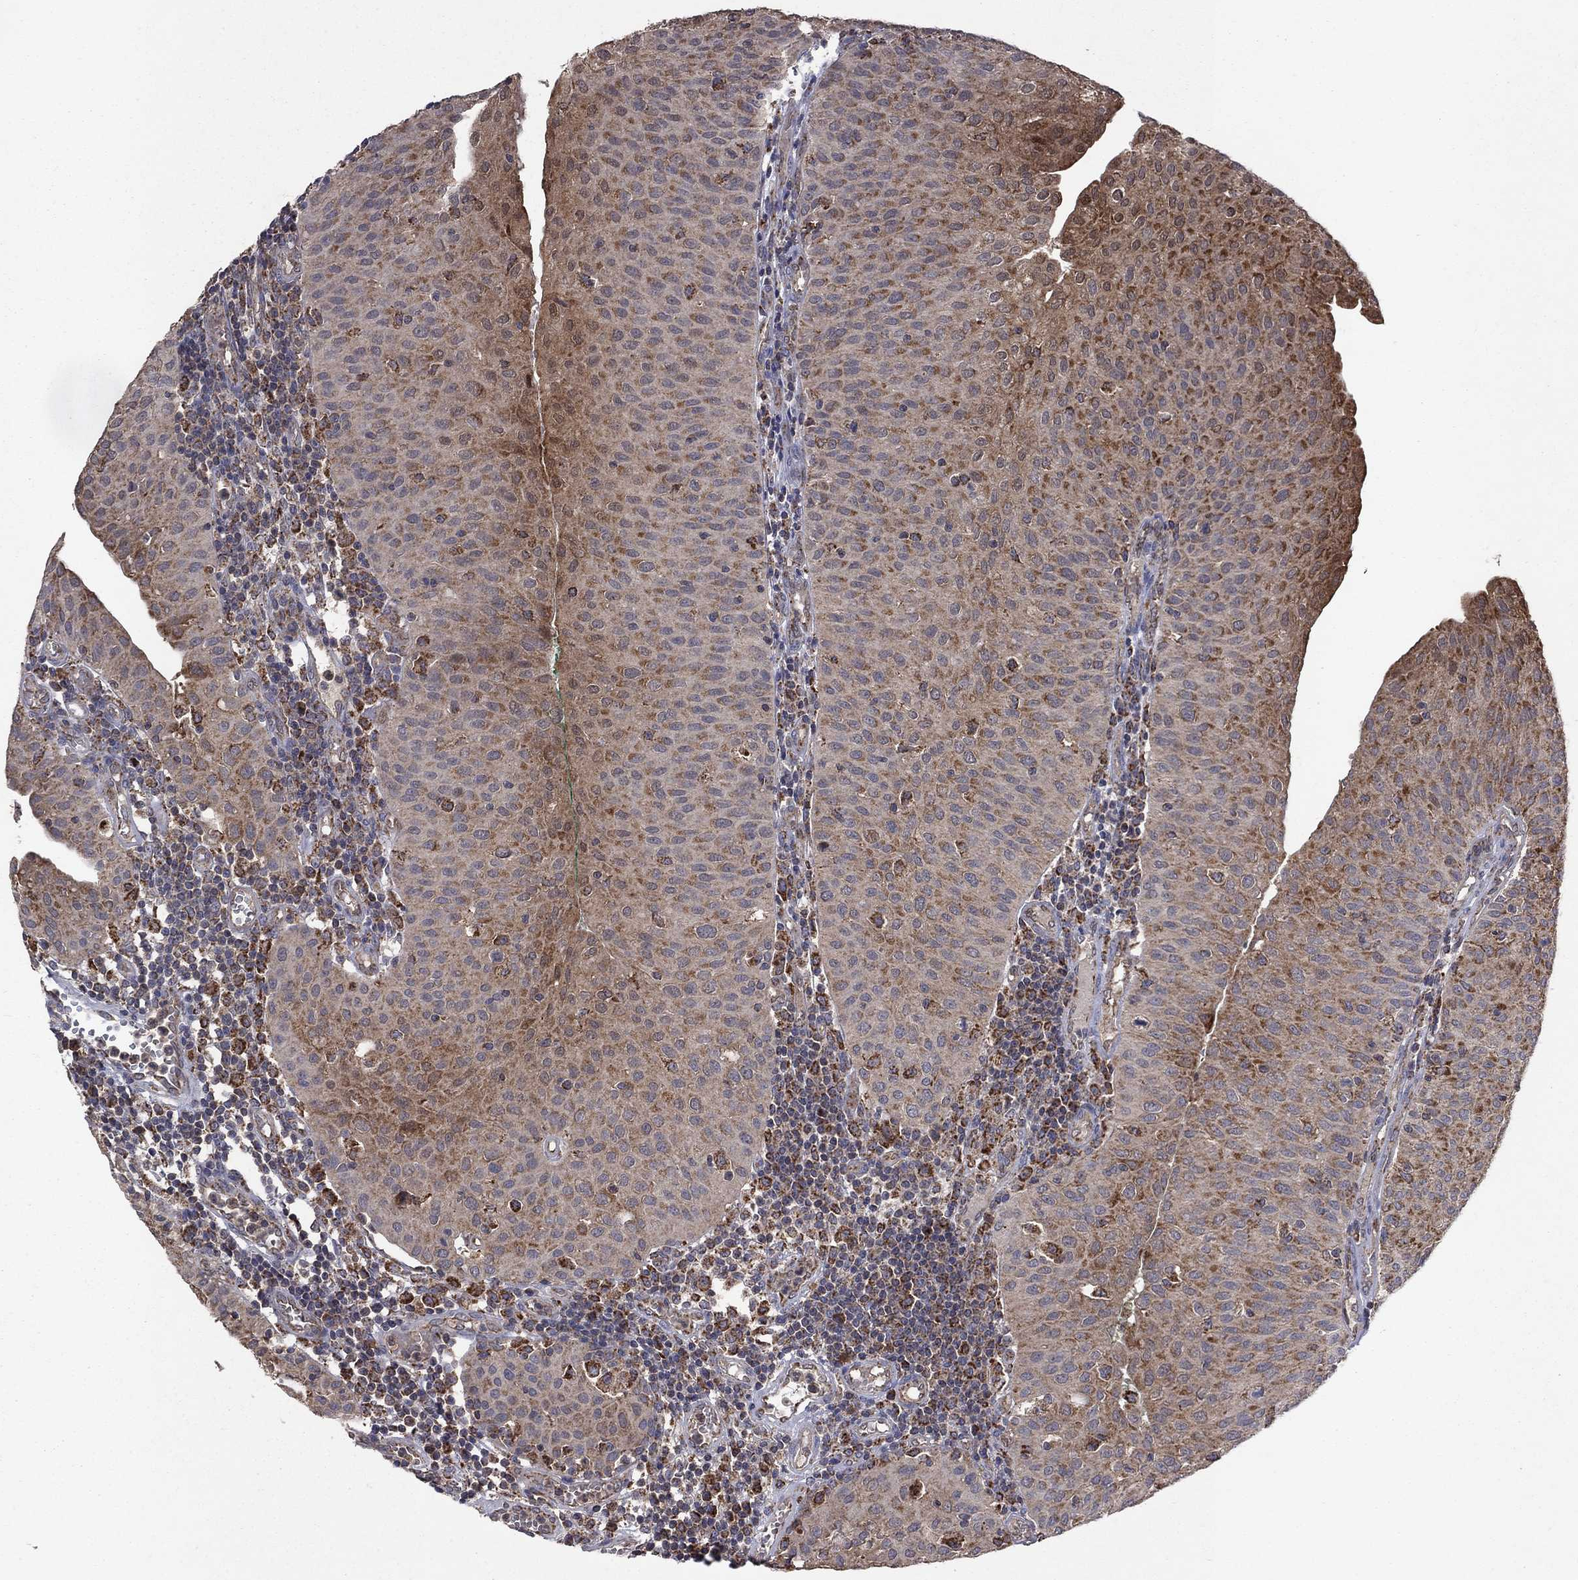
{"staining": {"intensity": "moderate", "quantity": "25%-75%", "location": "cytoplasmic/membranous"}, "tissue": "urothelial cancer", "cell_type": "Tumor cells", "image_type": "cancer", "snomed": [{"axis": "morphology", "description": "Urothelial carcinoma, Low grade"}, {"axis": "topography", "description": "Urinary bladder"}], "caption": "Urothelial carcinoma (low-grade) was stained to show a protein in brown. There is medium levels of moderate cytoplasmic/membranous staining in about 25%-75% of tumor cells. (Brightfield microscopy of DAB IHC at high magnification).", "gene": "DPH1", "patient": {"sex": "male", "age": 54}}